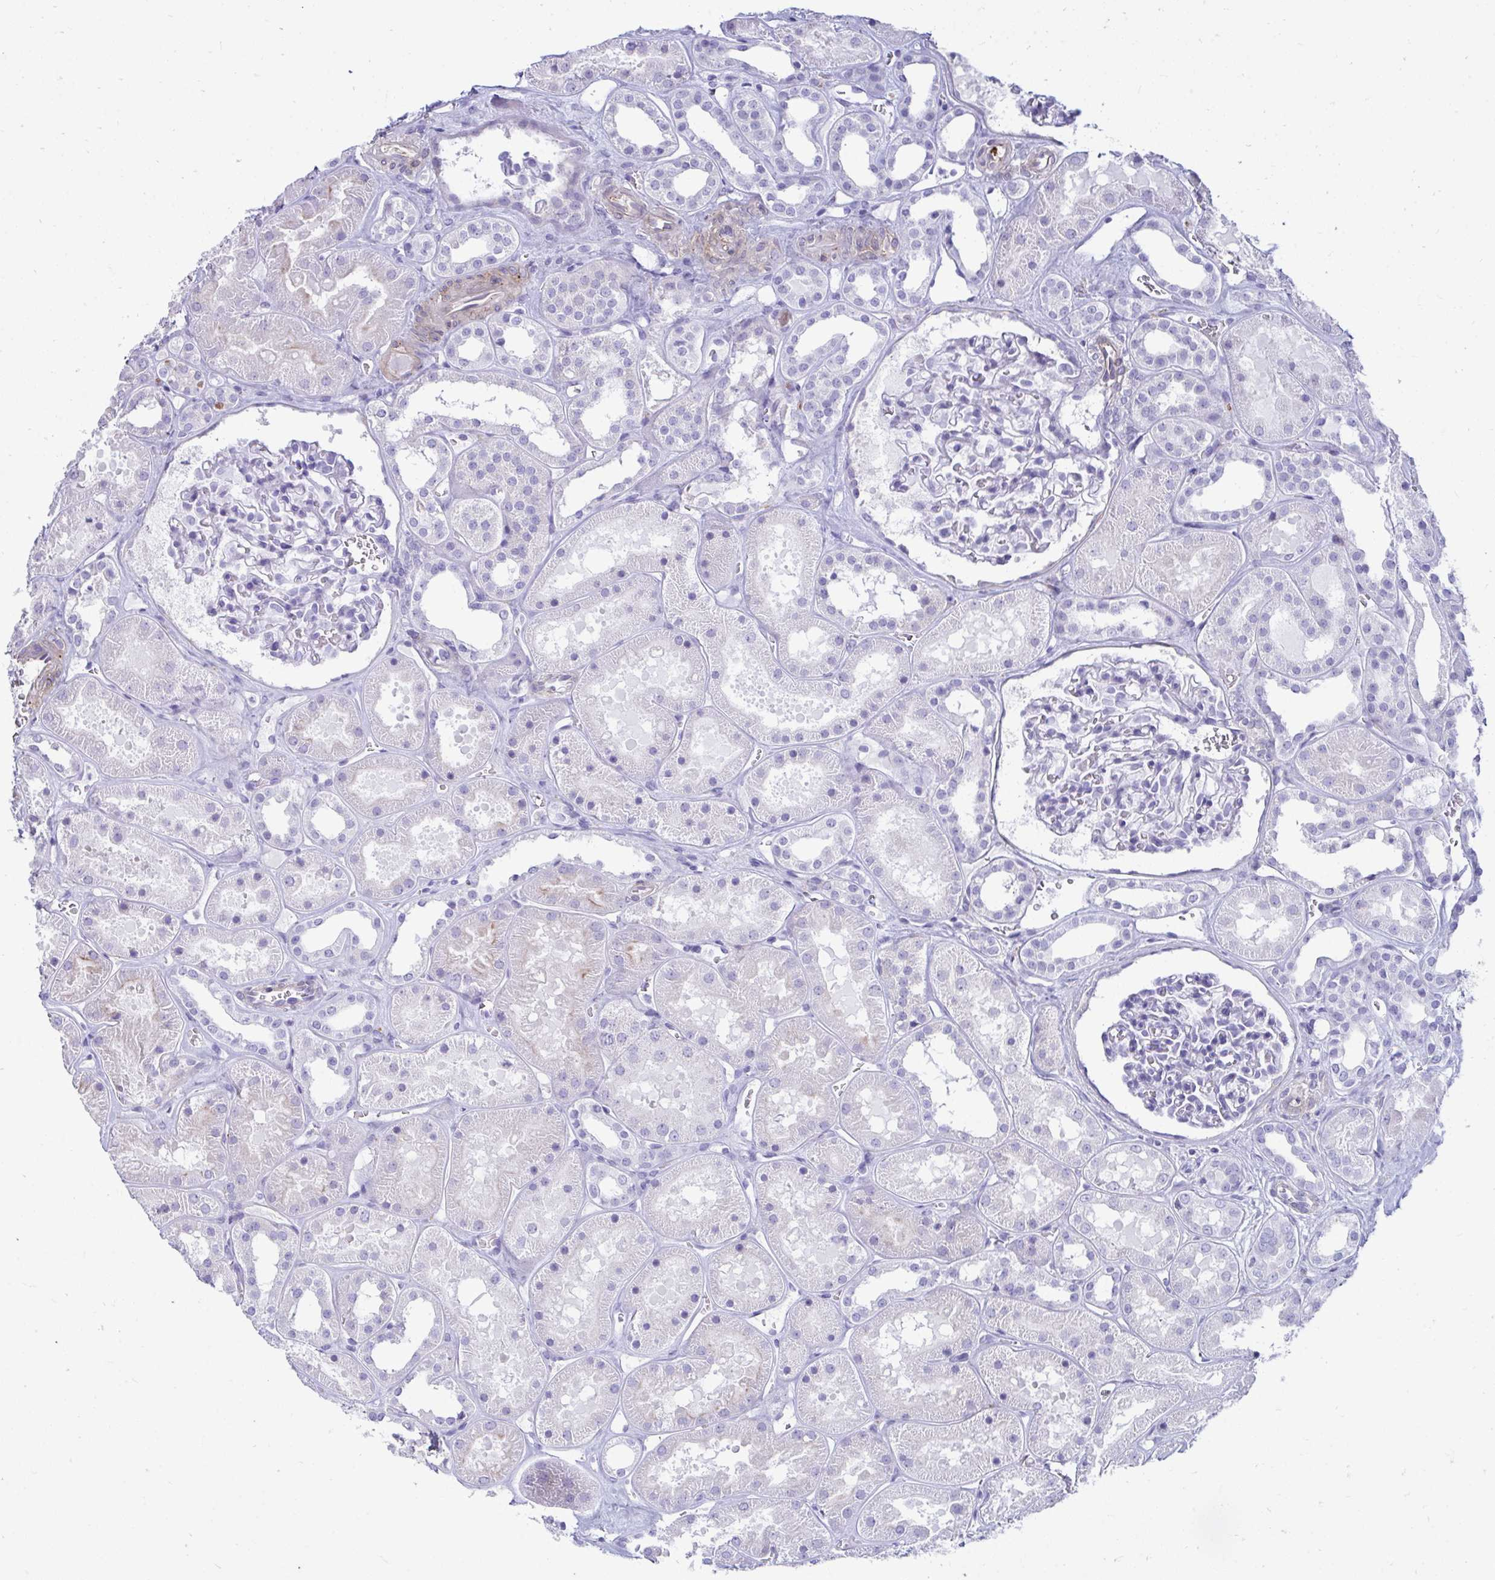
{"staining": {"intensity": "negative", "quantity": "none", "location": "none"}, "tissue": "kidney", "cell_type": "Cells in glomeruli", "image_type": "normal", "snomed": [{"axis": "morphology", "description": "Normal tissue, NOS"}, {"axis": "topography", "description": "Kidney"}], "caption": "Kidney was stained to show a protein in brown. There is no significant expression in cells in glomeruli. (DAB IHC visualized using brightfield microscopy, high magnification).", "gene": "UBL3", "patient": {"sex": "female", "age": 41}}